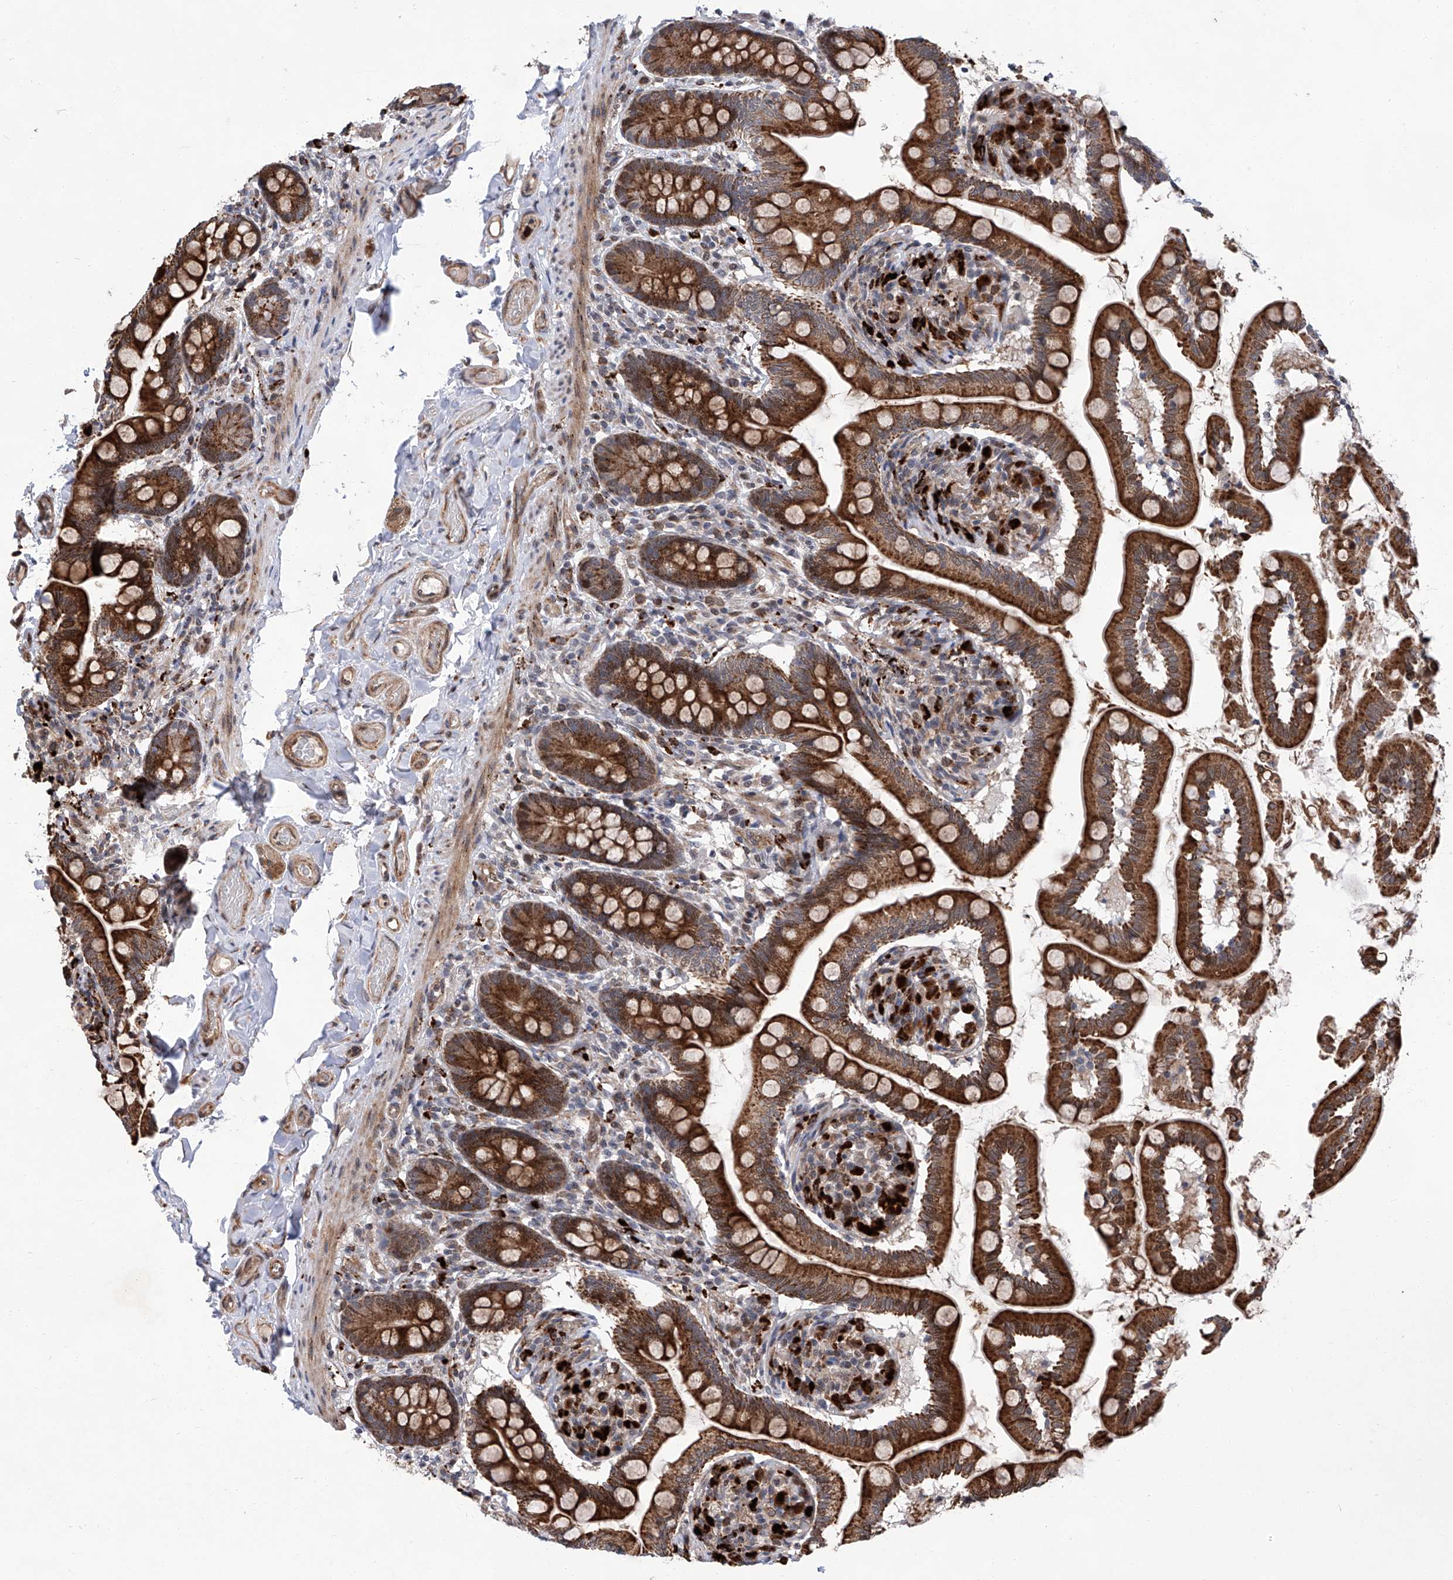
{"staining": {"intensity": "strong", "quantity": "25%-75%", "location": "cytoplasmic/membranous"}, "tissue": "small intestine", "cell_type": "Glandular cells", "image_type": "normal", "snomed": [{"axis": "morphology", "description": "Normal tissue, NOS"}, {"axis": "topography", "description": "Small intestine"}], "caption": "Glandular cells demonstrate high levels of strong cytoplasmic/membranous positivity in about 25%-75% of cells in normal human small intestine.", "gene": "FARP2", "patient": {"sex": "female", "age": 64}}